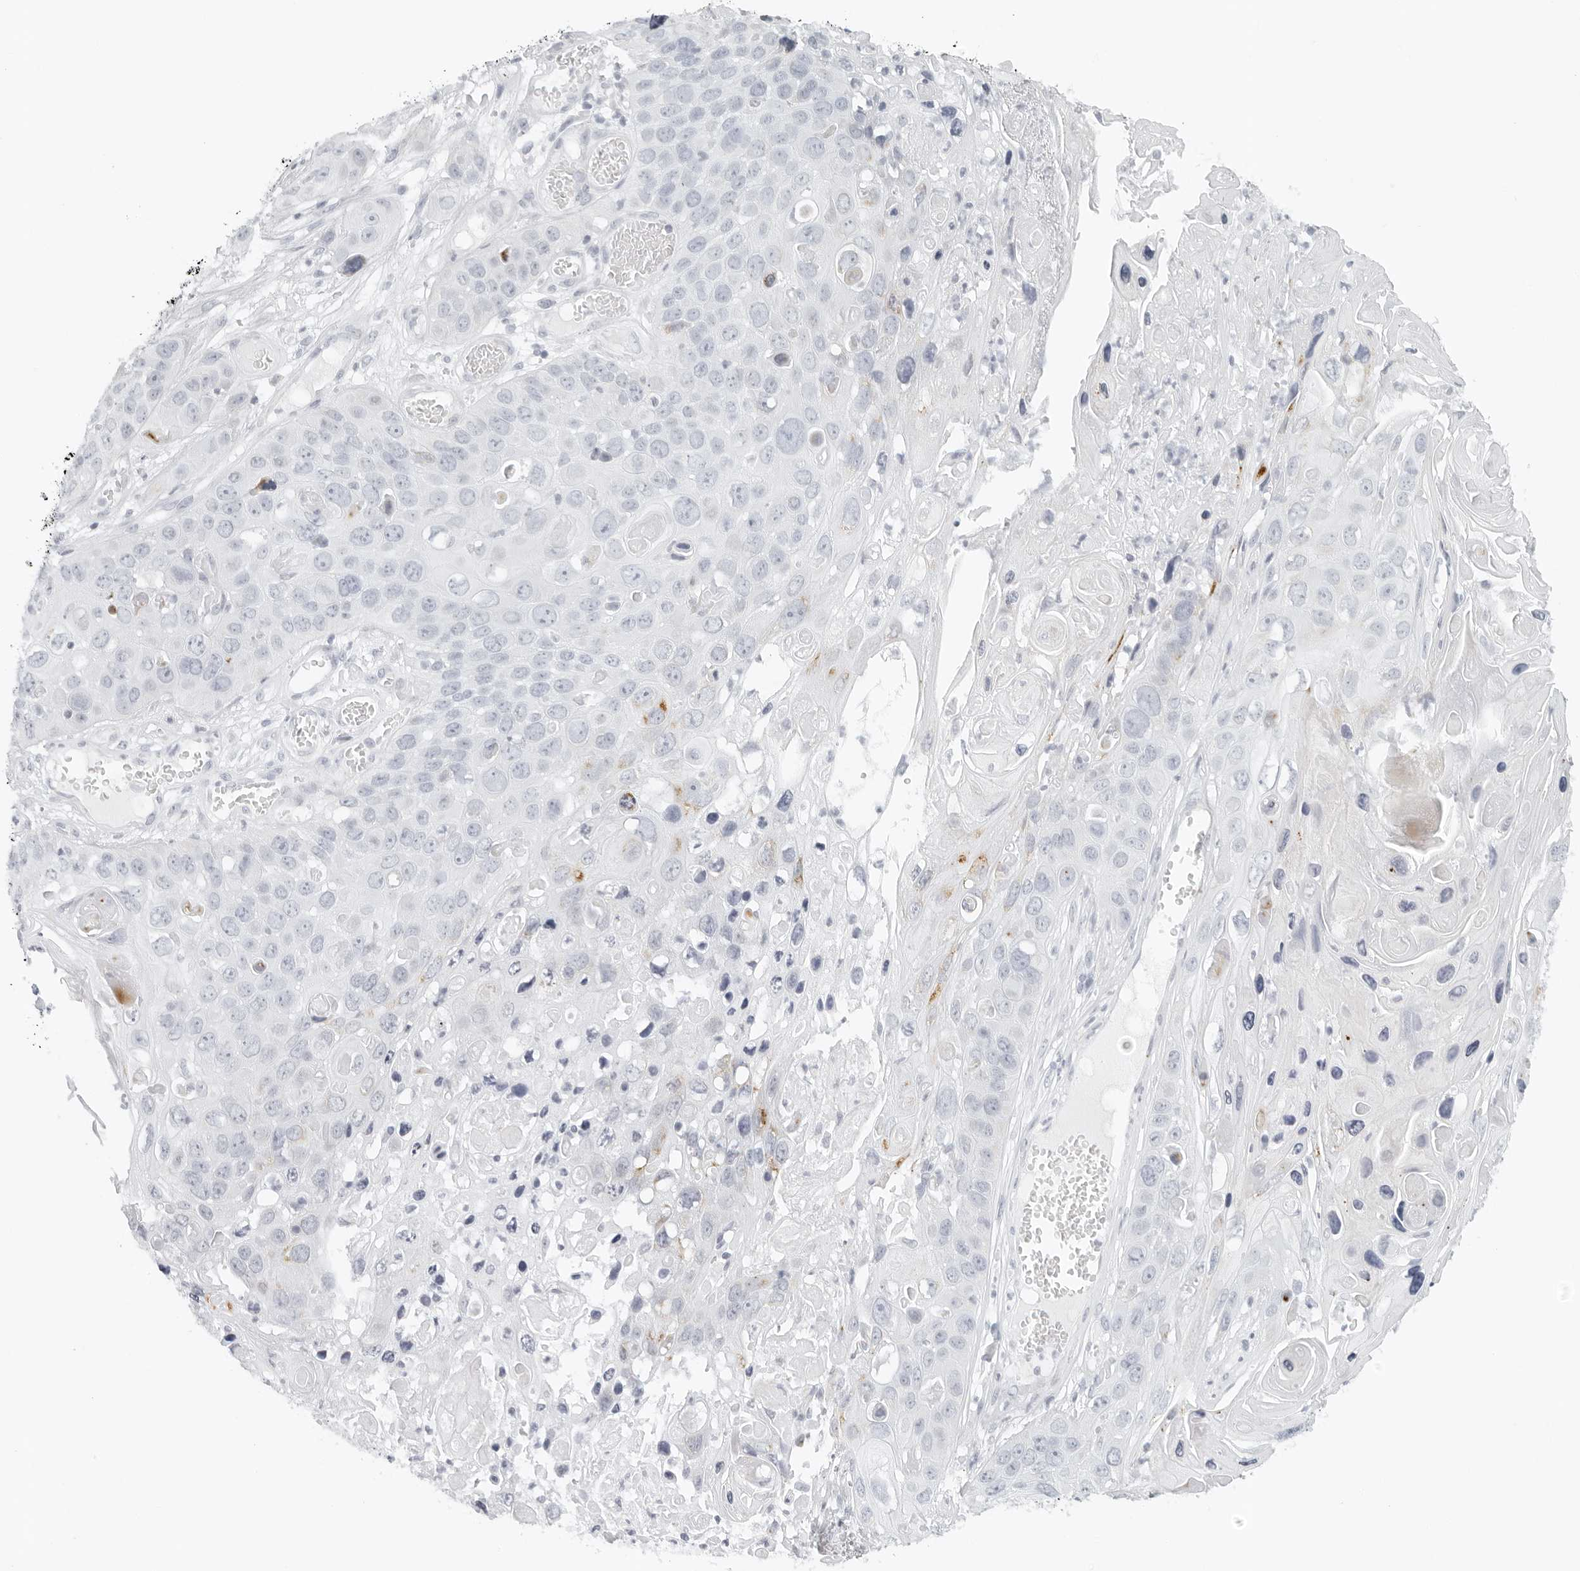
{"staining": {"intensity": "negative", "quantity": "none", "location": "none"}, "tissue": "skin cancer", "cell_type": "Tumor cells", "image_type": "cancer", "snomed": [{"axis": "morphology", "description": "Squamous cell carcinoma, NOS"}, {"axis": "topography", "description": "Skin"}], "caption": "IHC image of neoplastic tissue: human skin cancer stained with DAB (3,3'-diaminobenzidine) demonstrates no significant protein staining in tumor cells. (DAB (3,3'-diaminobenzidine) immunohistochemistry, high magnification).", "gene": "RPS6KC1", "patient": {"sex": "male", "age": 55}}